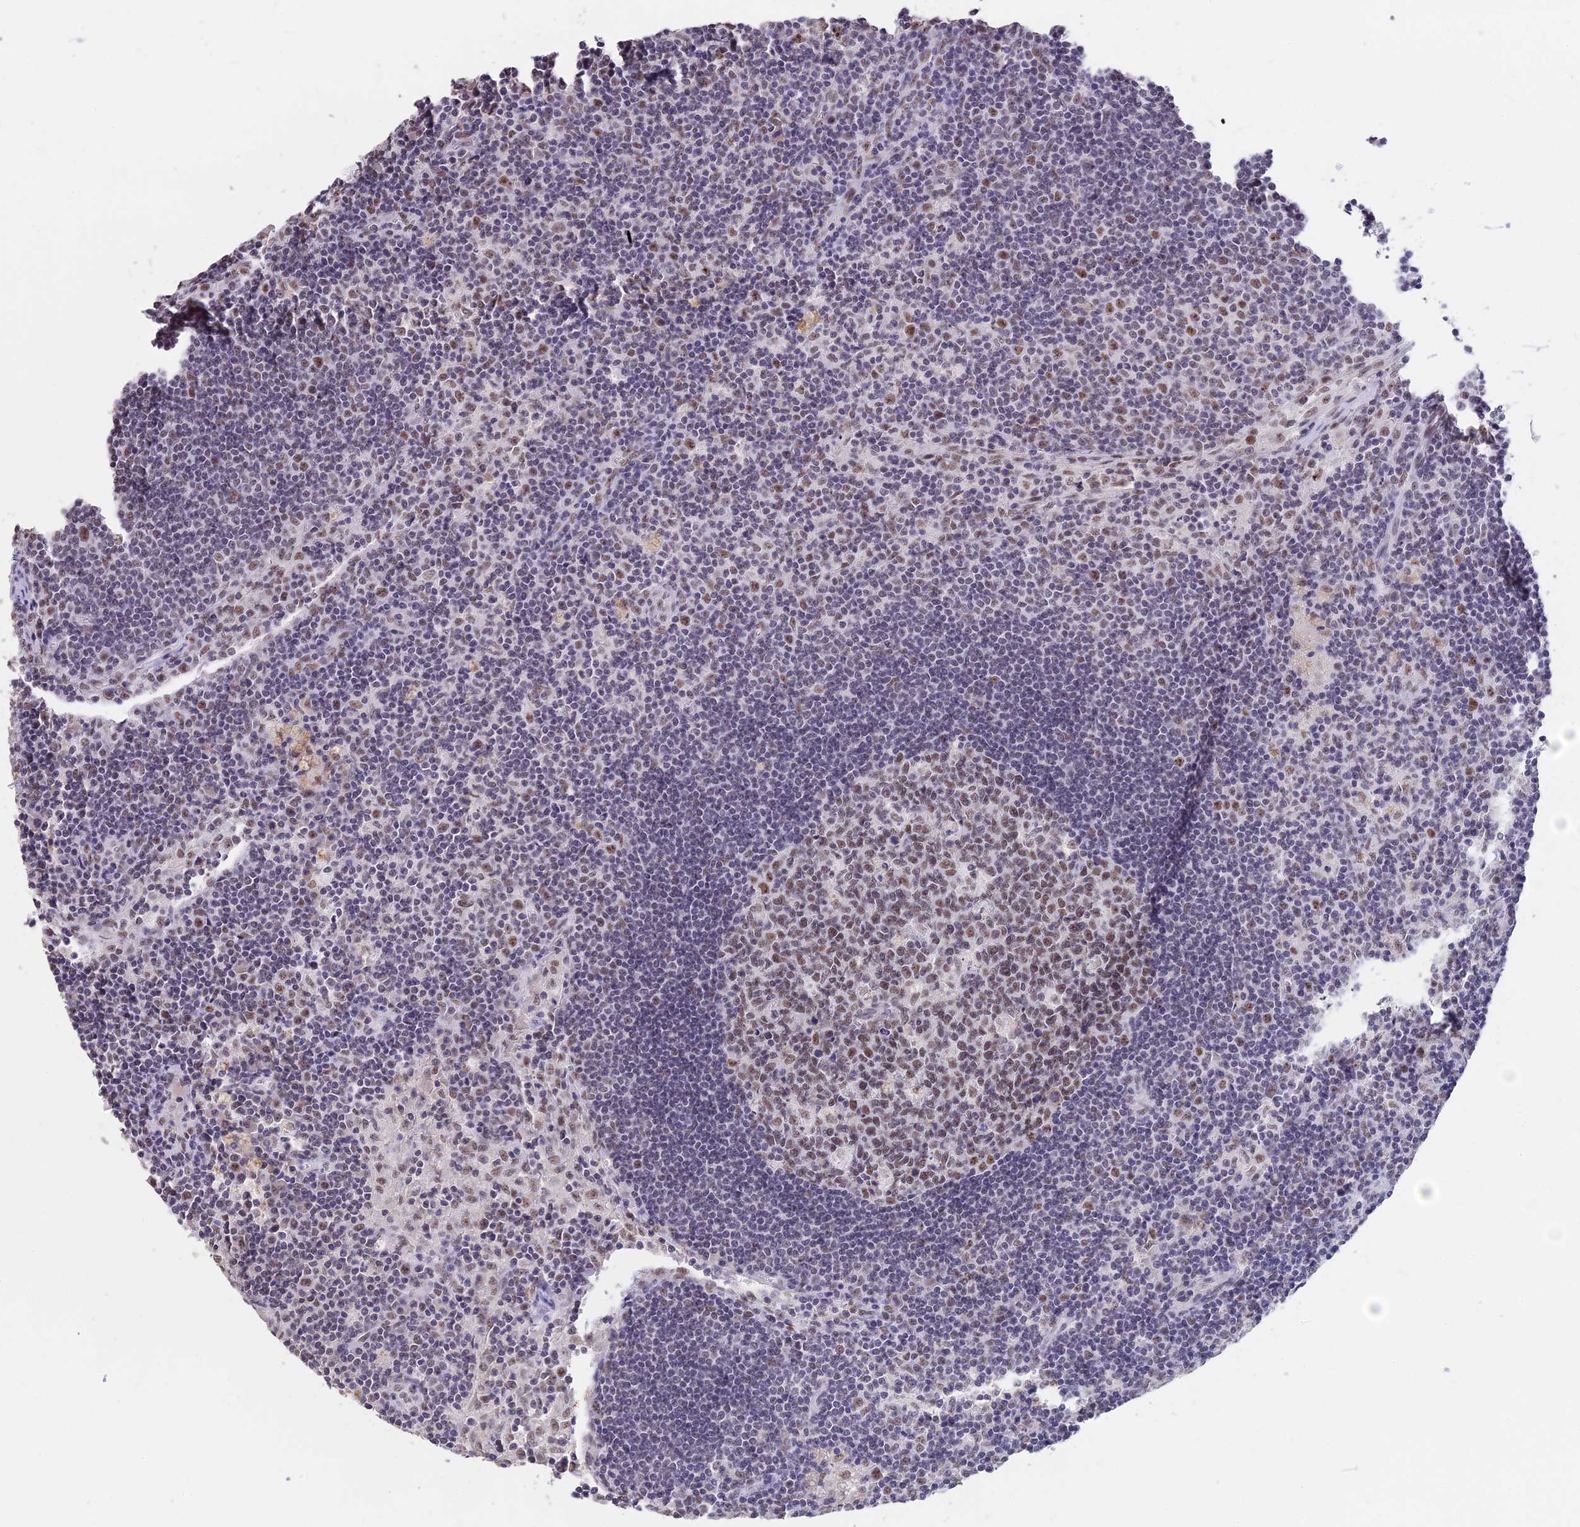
{"staining": {"intensity": "moderate", "quantity": ">75%", "location": "nuclear"}, "tissue": "lymph node", "cell_type": "Germinal center cells", "image_type": "normal", "snomed": [{"axis": "morphology", "description": "Normal tissue, NOS"}, {"axis": "topography", "description": "Lymph node"}], "caption": "This histopathology image demonstrates immunohistochemistry (IHC) staining of unremarkable human lymph node, with medium moderate nuclear expression in about >75% of germinal center cells.", "gene": "SETD2", "patient": {"sex": "male", "age": 58}}